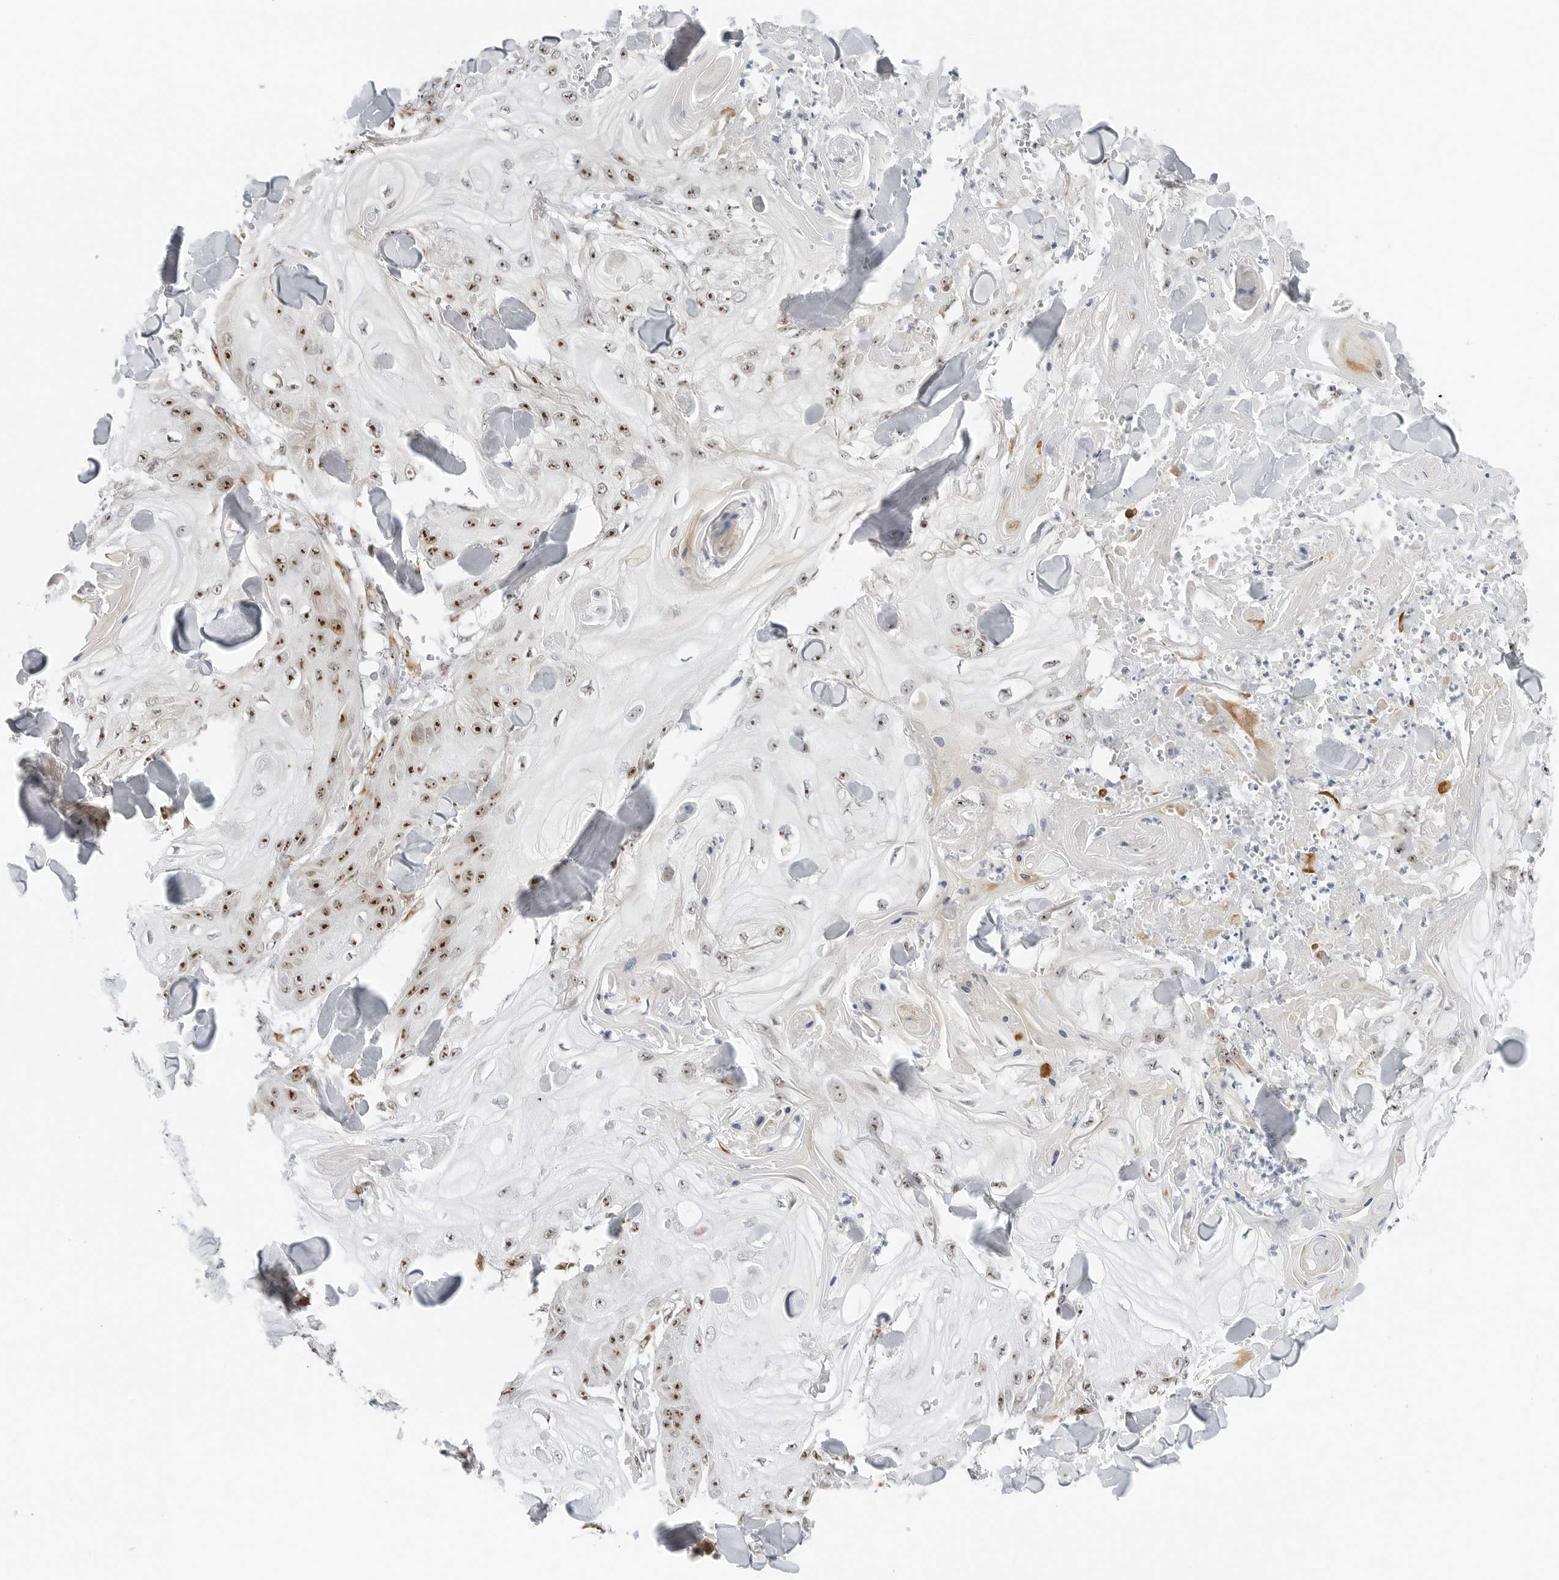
{"staining": {"intensity": "moderate", "quantity": "25%-75%", "location": "nuclear"}, "tissue": "skin cancer", "cell_type": "Tumor cells", "image_type": "cancer", "snomed": [{"axis": "morphology", "description": "Squamous cell carcinoma, NOS"}, {"axis": "topography", "description": "Skin"}], "caption": "This image displays immunohistochemistry staining of skin squamous cell carcinoma, with medium moderate nuclear expression in about 25%-75% of tumor cells.", "gene": "RIMKLA", "patient": {"sex": "male", "age": 74}}